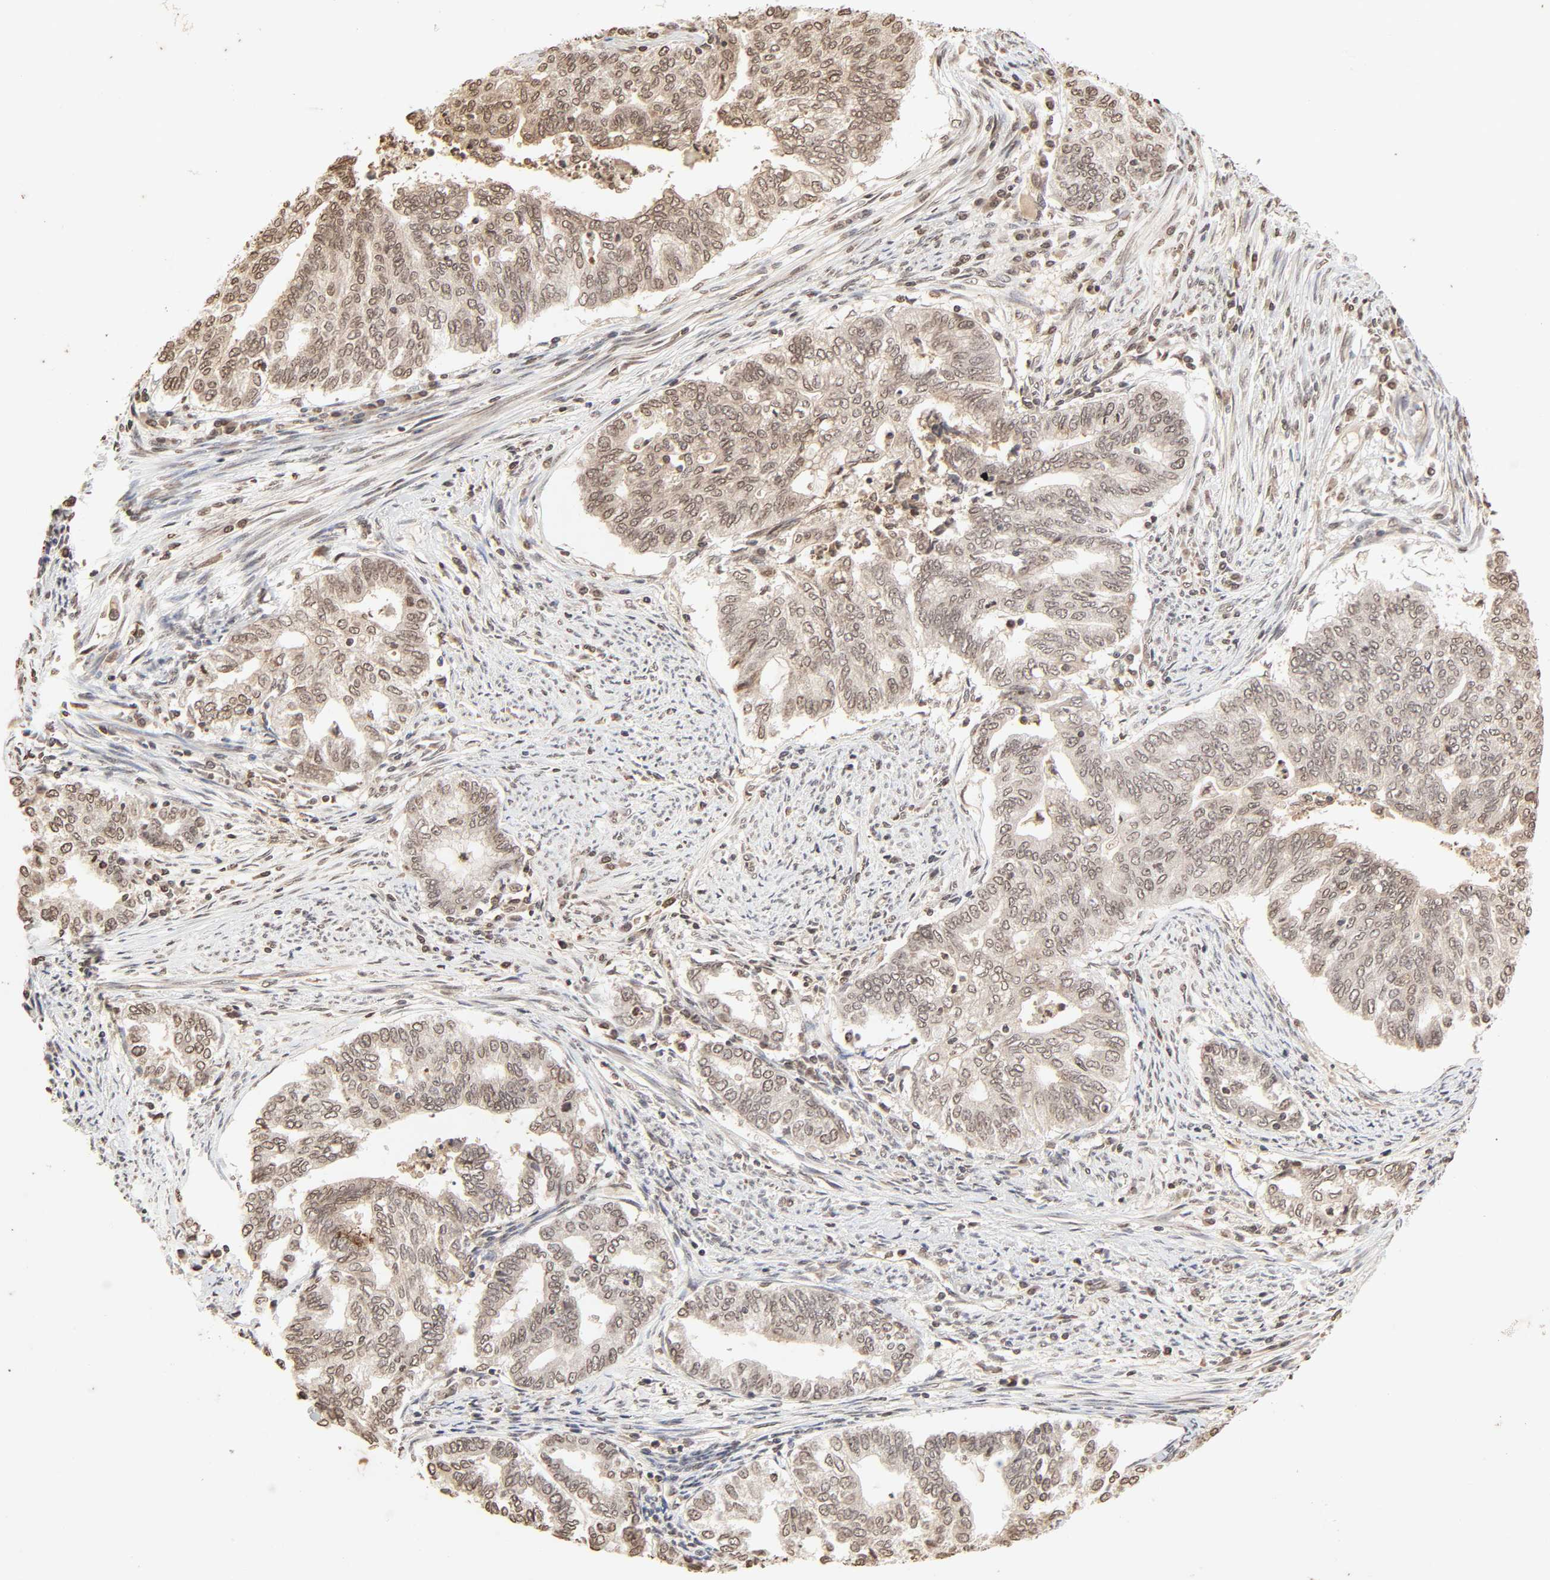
{"staining": {"intensity": "moderate", "quantity": ">75%", "location": "cytoplasmic/membranous,nuclear"}, "tissue": "endometrial cancer", "cell_type": "Tumor cells", "image_type": "cancer", "snomed": [{"axis": "morphology", "description": "Adenocarcinoma, NOS"}, {"axis": "topography", "description": "Endometrium"}], "caption": "About >75% of tumor cells in human adenocarcinoma (endometrial) reveal moderate cytoplasmic/membranous and nuclear protein positivity as visualized by brown immunohistochemical staining.", "gene": "TBL1X", "patient": {"sex": "female", "age": 79}}